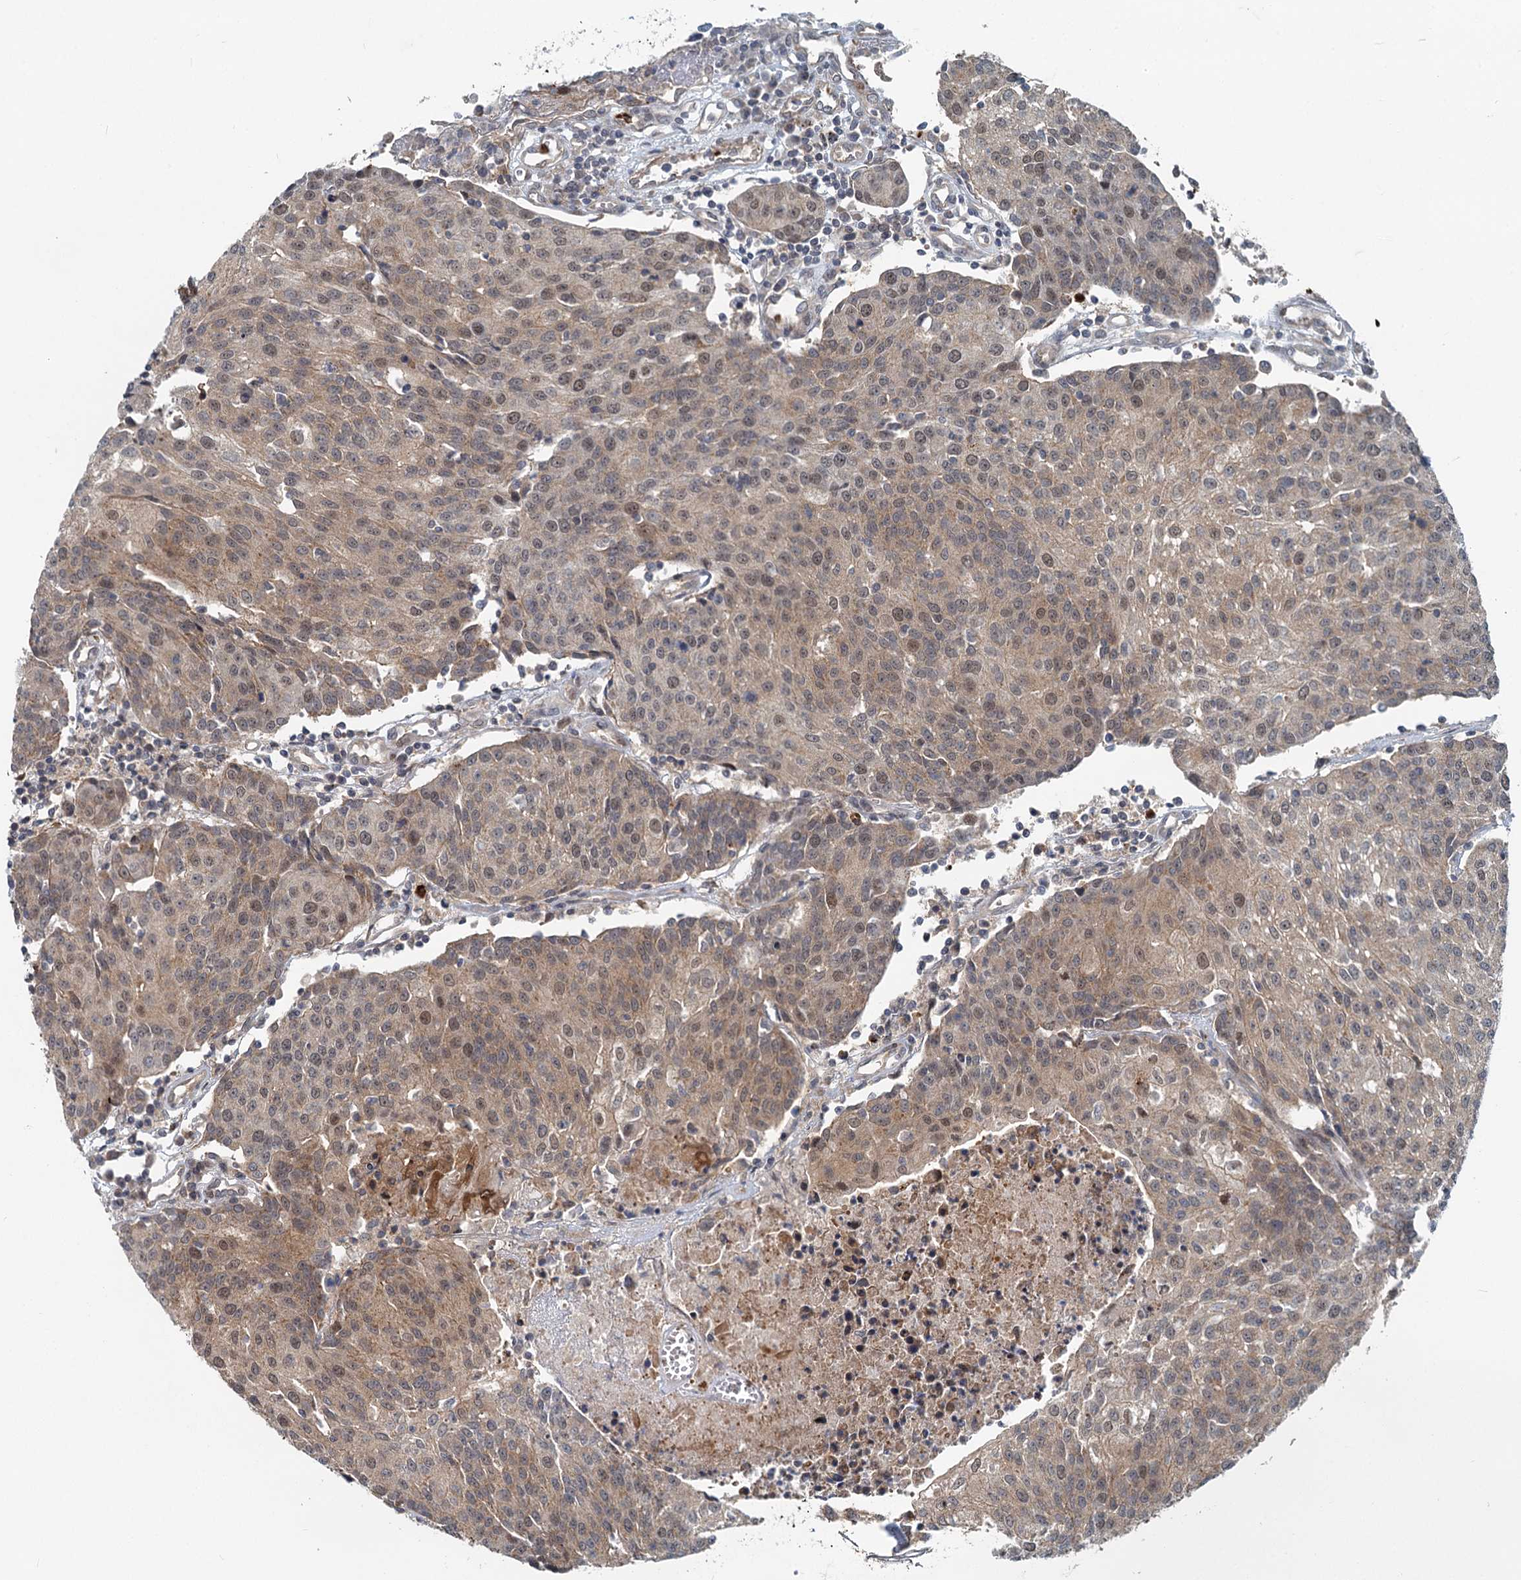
{"staining": {"intensity": "weak", "quantity": ">75%", "location": "cytoplasmic/membranous,nuclear"}, "tissue": "urothelial cancer", "cell_type": "Tumor cells", "image_type": "cancer", "snomed": [{"axis": "morphology", "description": "Urothelial carcinoma, High grade"}, {"axis": "topography", "description": "Urinary bladder"}], "caption": "Urothelial carcinoma (high-grade) stained with a protein marker demonstrates weak staining in tumor cells.", "gene": "ADCY2", "patient": {"sex": "female", "age": 85}}